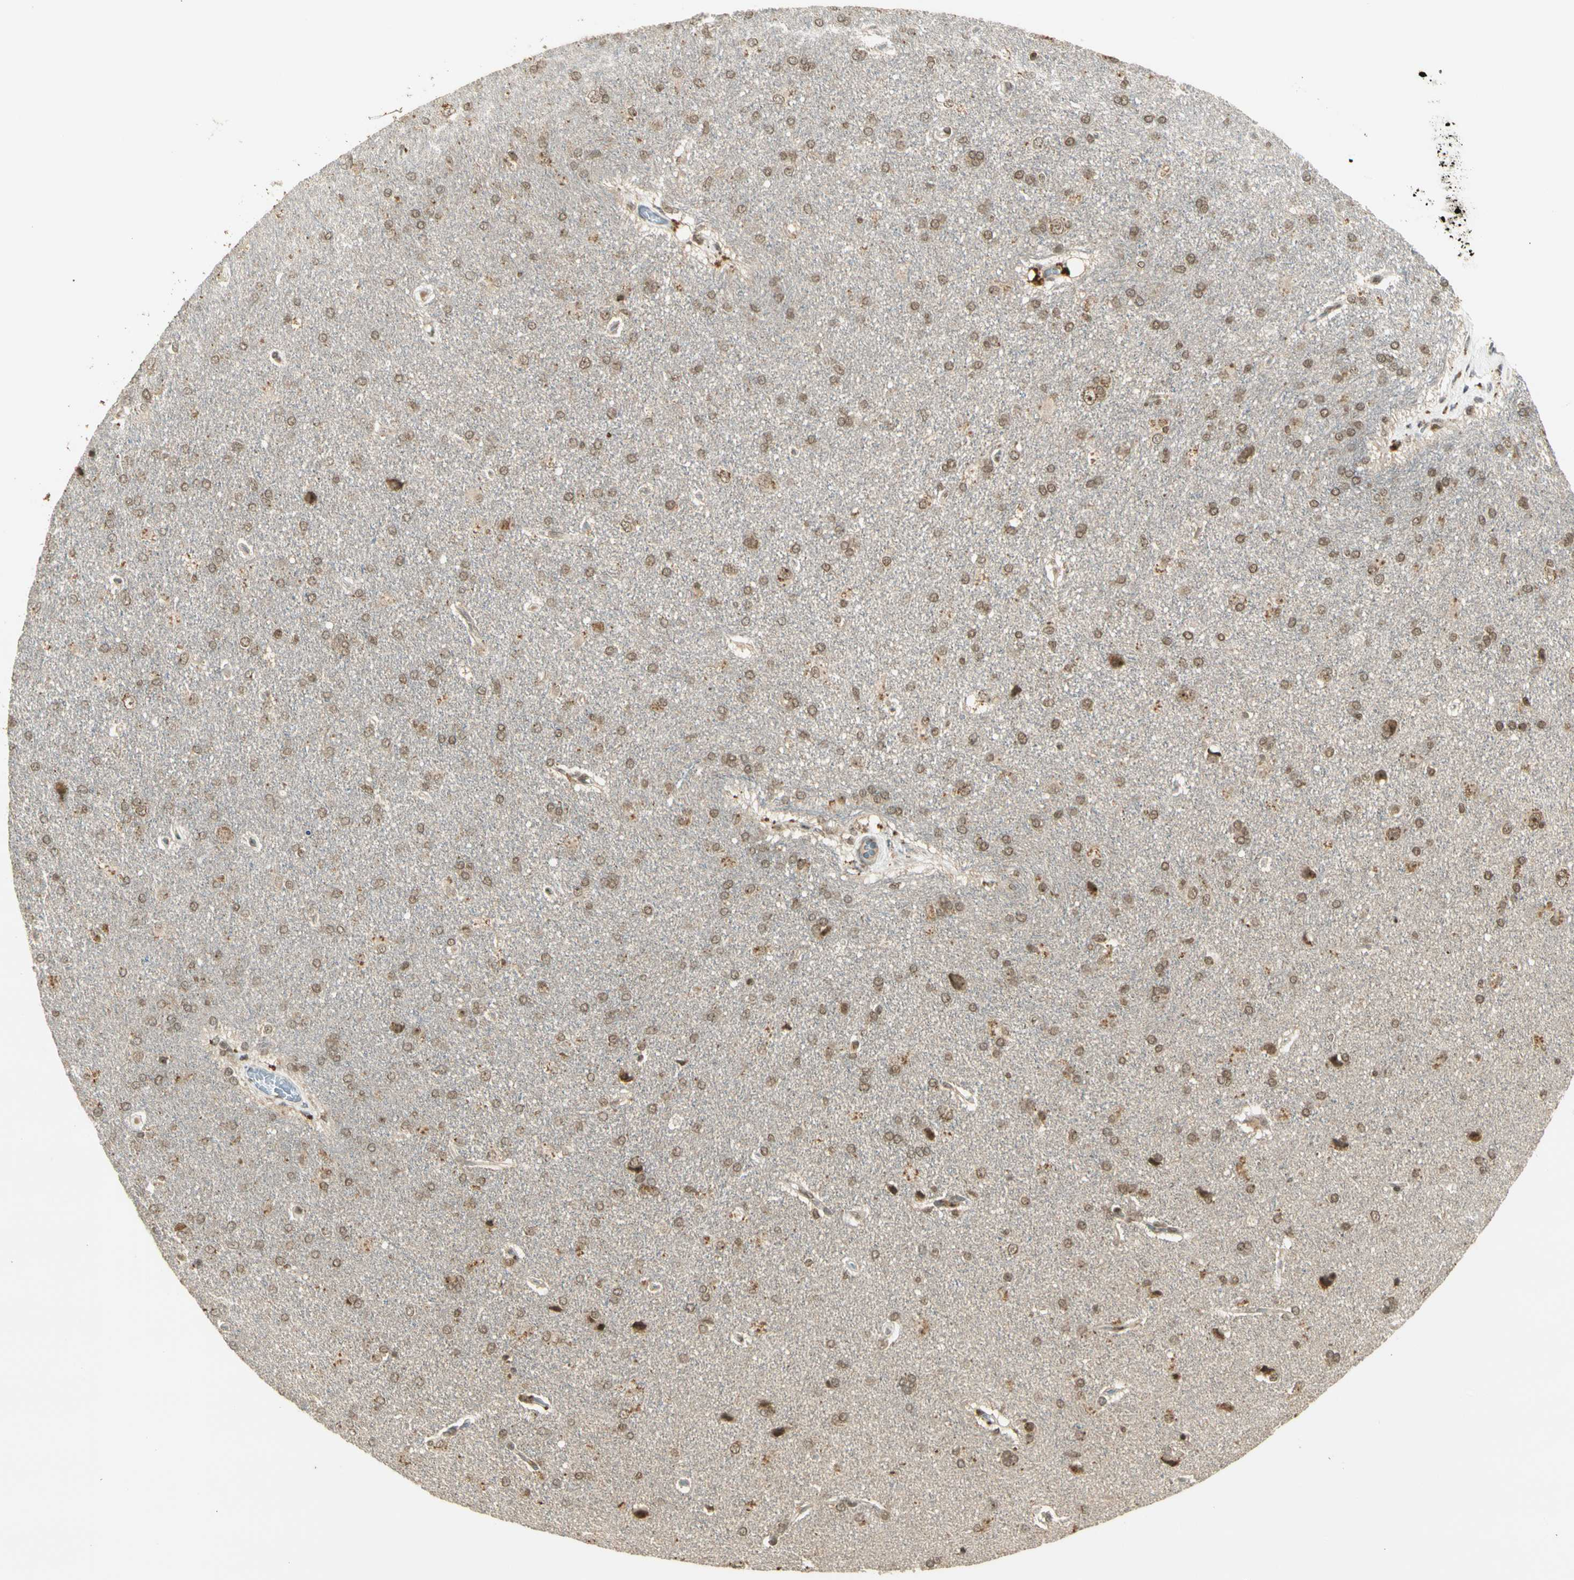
{"staining": {"intensity": "weak", "quantity": ">75%", "location": "cytoplasmic/membranous"}, "tissue": "cerebral cortex", "cell_type": "Endothelial cells", "image_type": "normal", "snomed": [{"axis": "morphology", "description": "Normal tissue, NOS"}, {"axis": "topography", "description": "Cerebral cortex"}], "caption": "Approximately >75% of endothelial cells in unremarkable human cerebral cortex show weak cytoplasmic/membranous protein expression as visualized by brown immunohistochemical staining.", "gene": "ZNF135", "patient": {"sex": "male", "age": 62}}